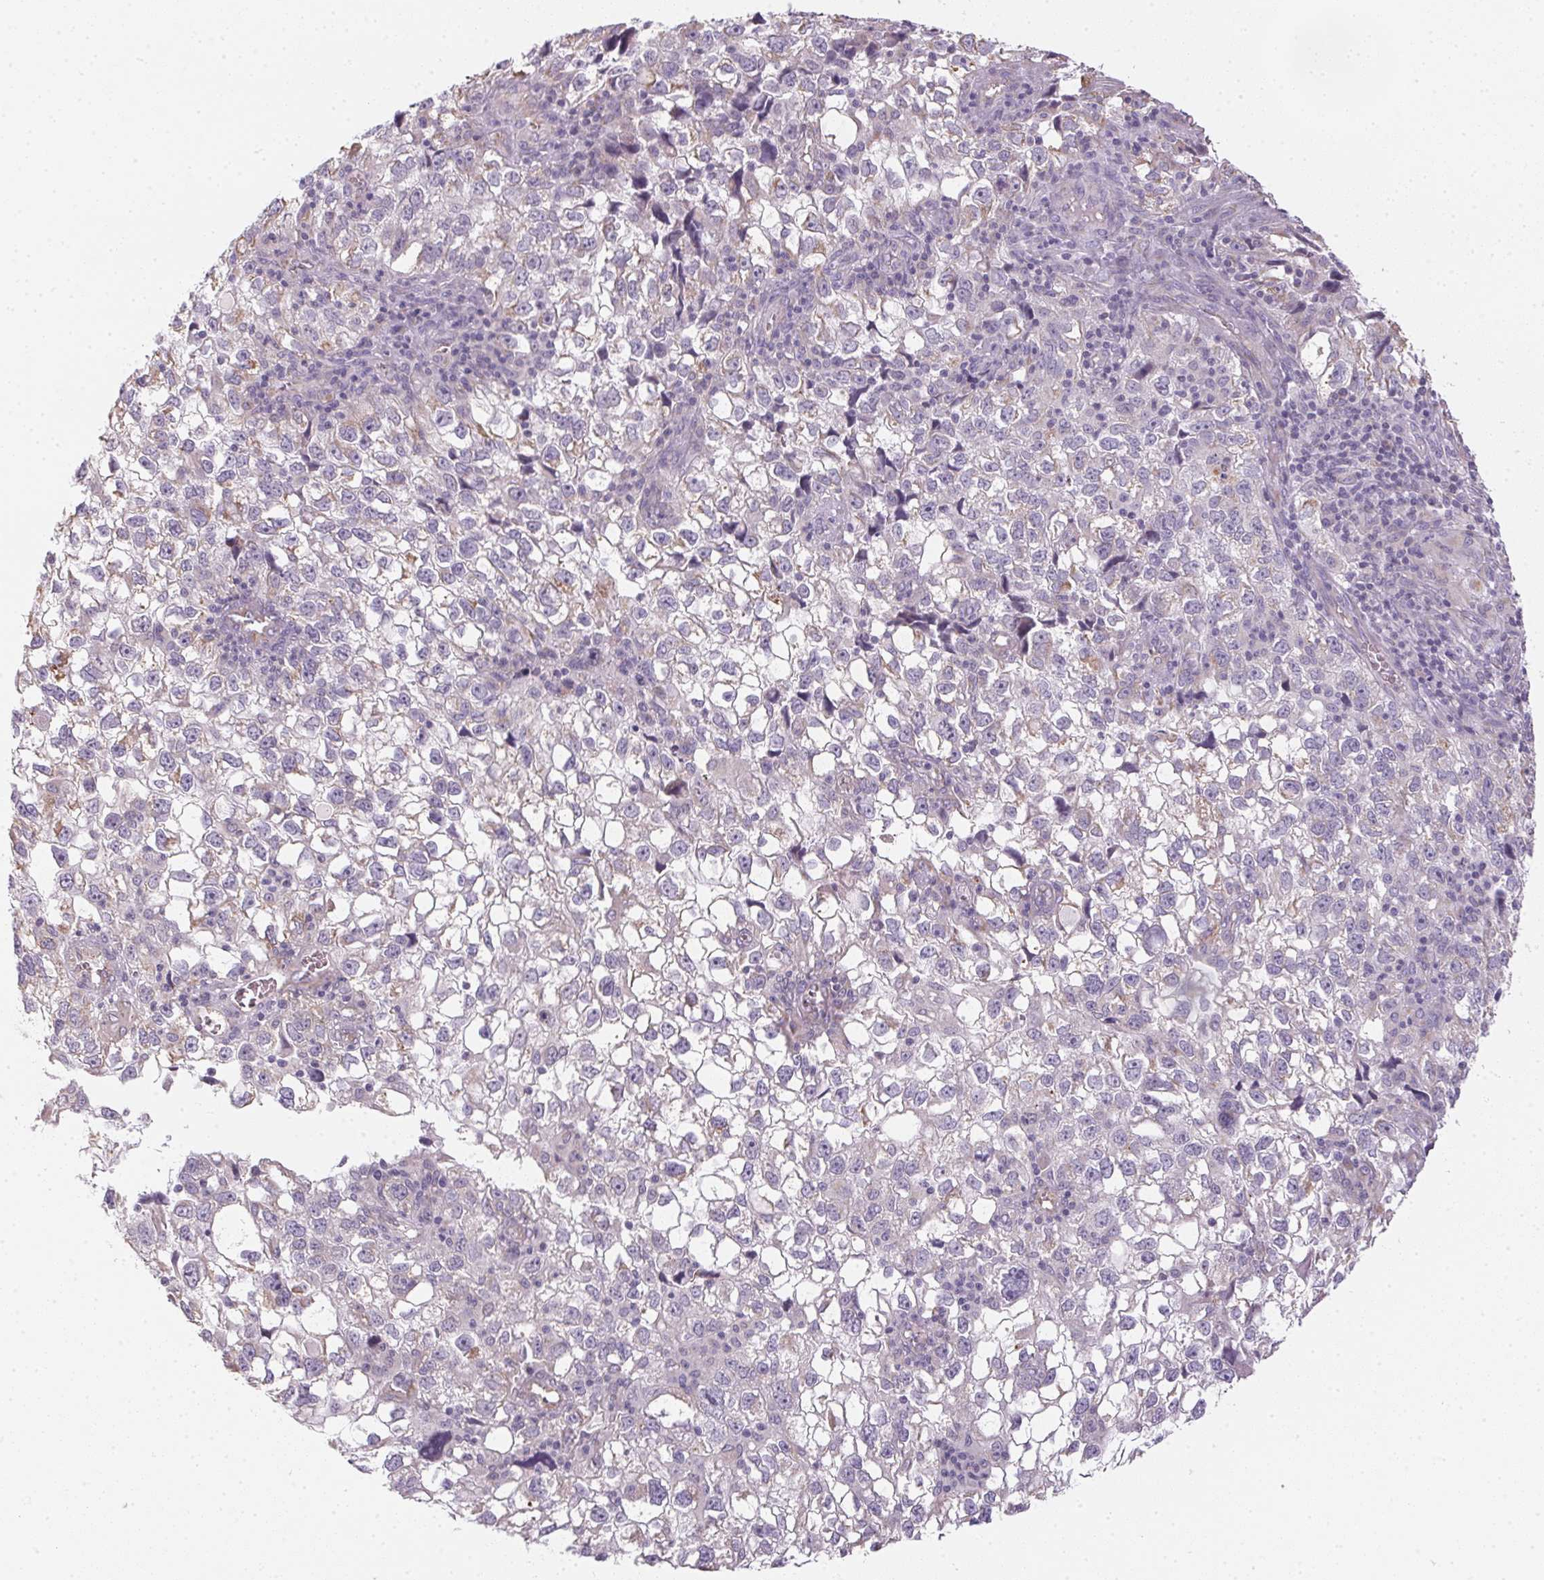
{"staining": {"intensity": "weak", "quantity": "<25%", "location": "cytoplasmic/membranous"}, "tissue": "cervical cancer", "cell_type": "Tumor cells", "image_type": "cancer", "snomed": [{"axis": "morphology", "description": "Squamous cell carcinoma, NOS"}, {"axis": "topography", "description": "Cervix"}], "caption": "The histopathology image reveals no staining of tumor cells in cervical cancer (squamous cell carcinoma).", "gene": "SMYD1", "patient": {"sex": "female", "age": 55}}